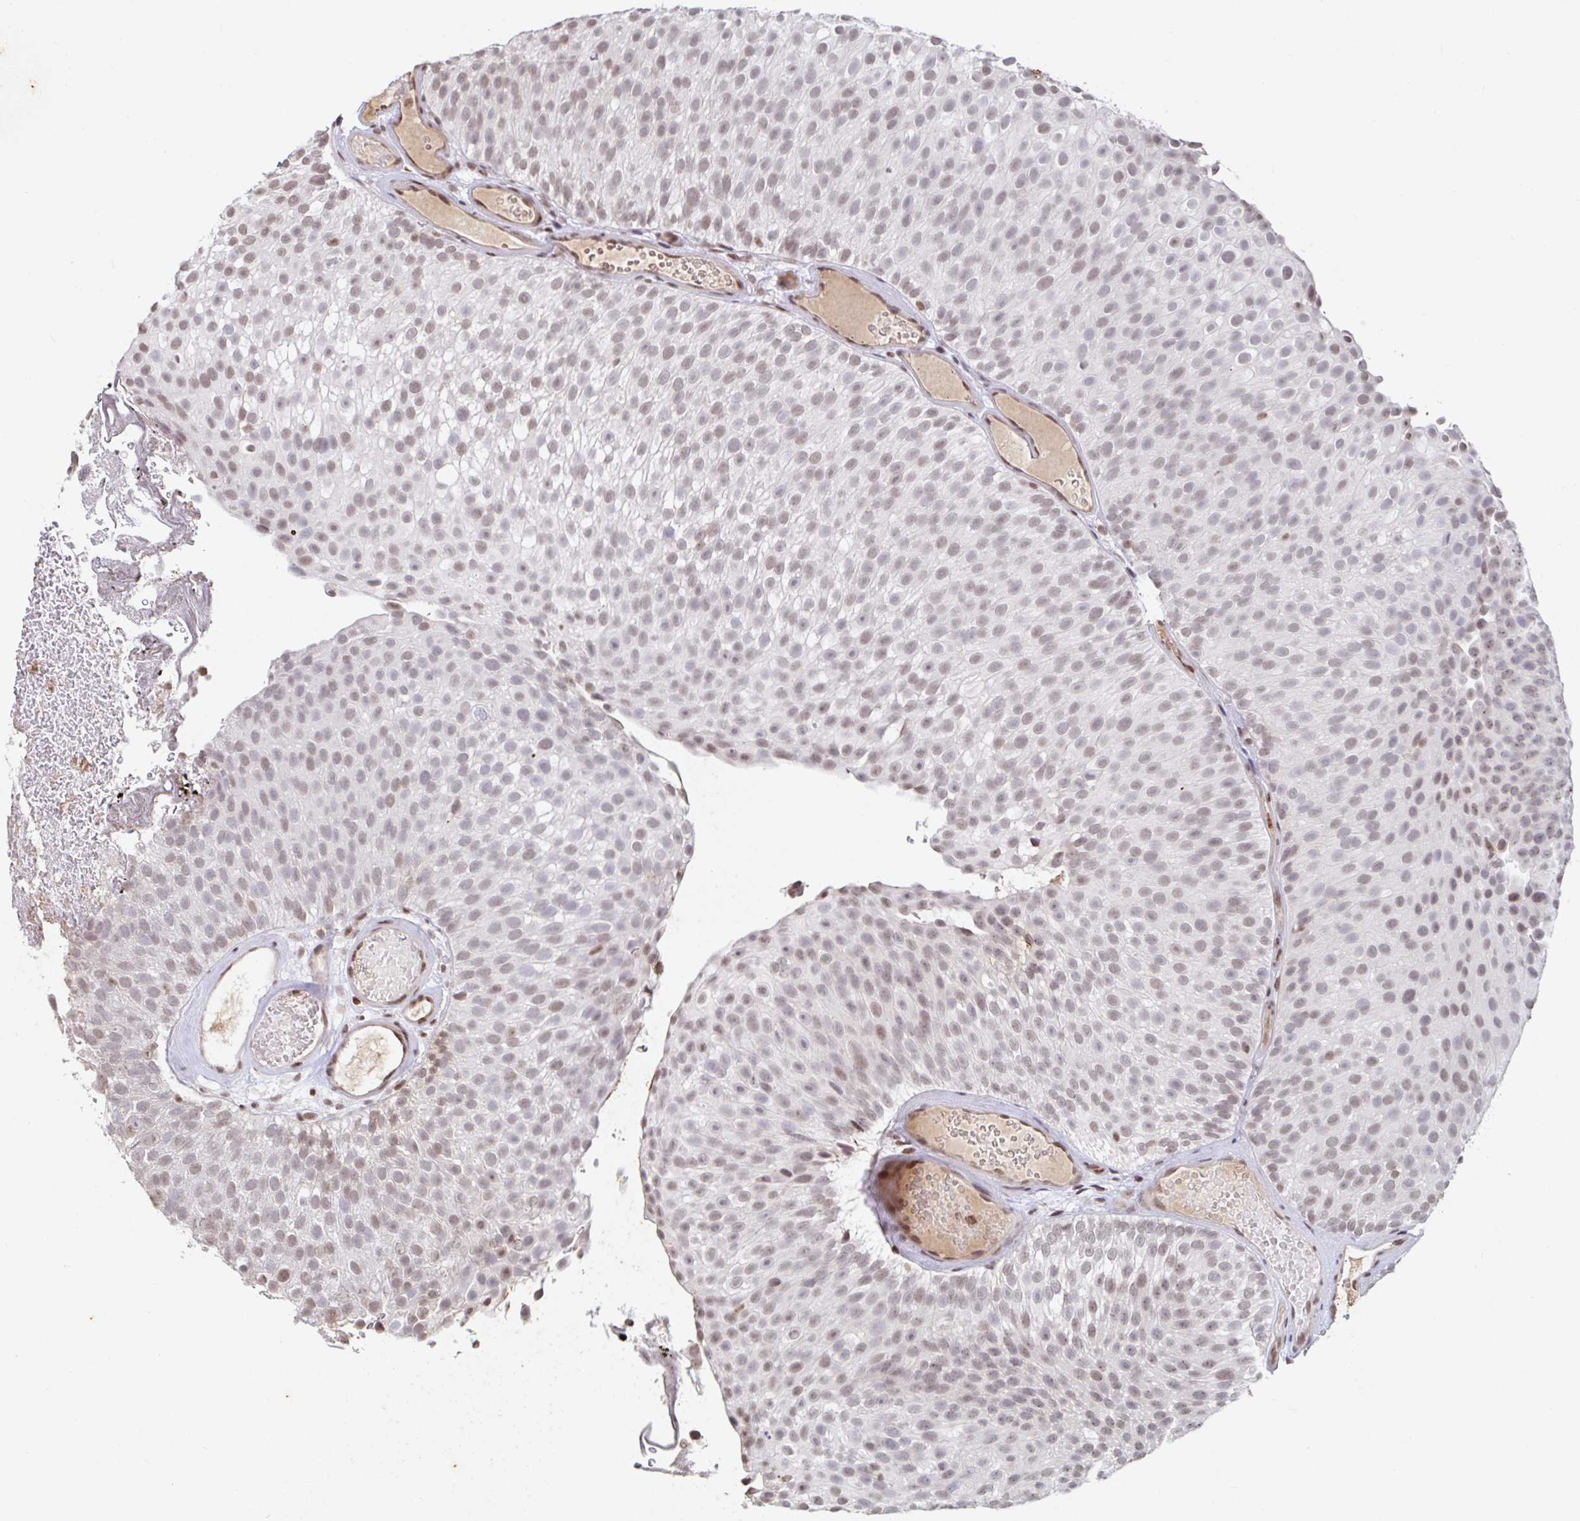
{"staining": {"intensity": "weak", "quantity": ">75%", "location": "nuclear"}, "tissue": "urothelial cancer", "cell_type": "Tumor cells", "image_type": "cancer", "snomed": [{"axis": "morphology", "description": "Urothelial carcinoma, Low grade"}, {"axis": "topography", "description": "Urinary bladder"}], "caption": "Protein staining of urothelial cancer tissue displays weak nuclear expression in about >75% of tumor cells.", "gene": "C19orf53", "patient": {"sex": "male", "age": 78}}